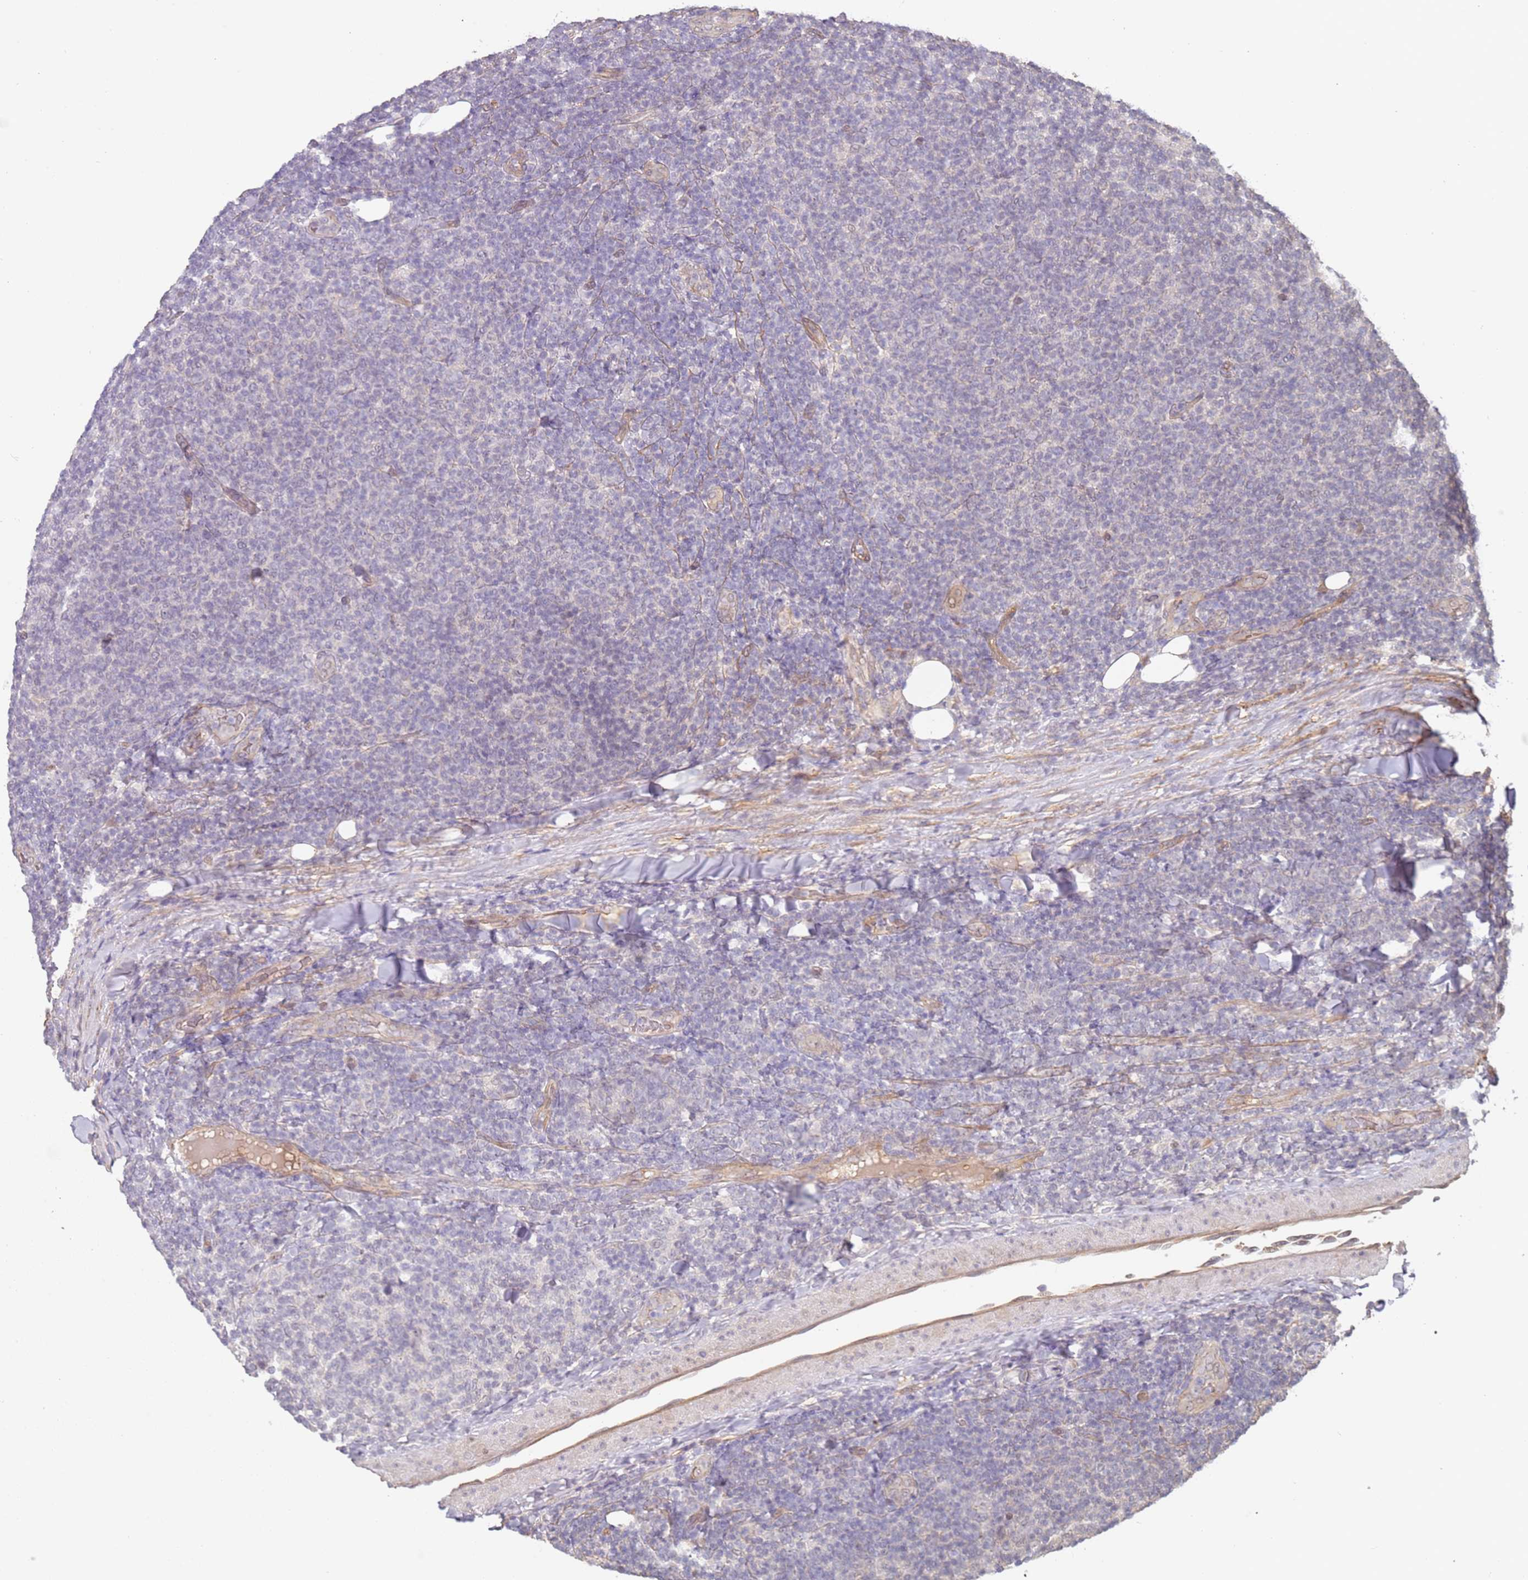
{"staining": {"intensity": "negative", "quantity": "none", "location": "none"}, "tissue": "lymphoma", "cell_type": "Tumor cells", "image_type": "cancer", "snomed": [{"axis": "morphology", "description": "Malignant lymphoma, non-Hodgkin's type, Low grade"}, {"axis": "topography", "description": "Lymph node"}], "caption": "Immunohistochemistry (IHC) image of neoplastic tissue: human lymphoma stained with DAB exhibits no significant protein expression in tumor cells.", "gene": "WDR93", "patient": {"sex": "male", "age": 66}}